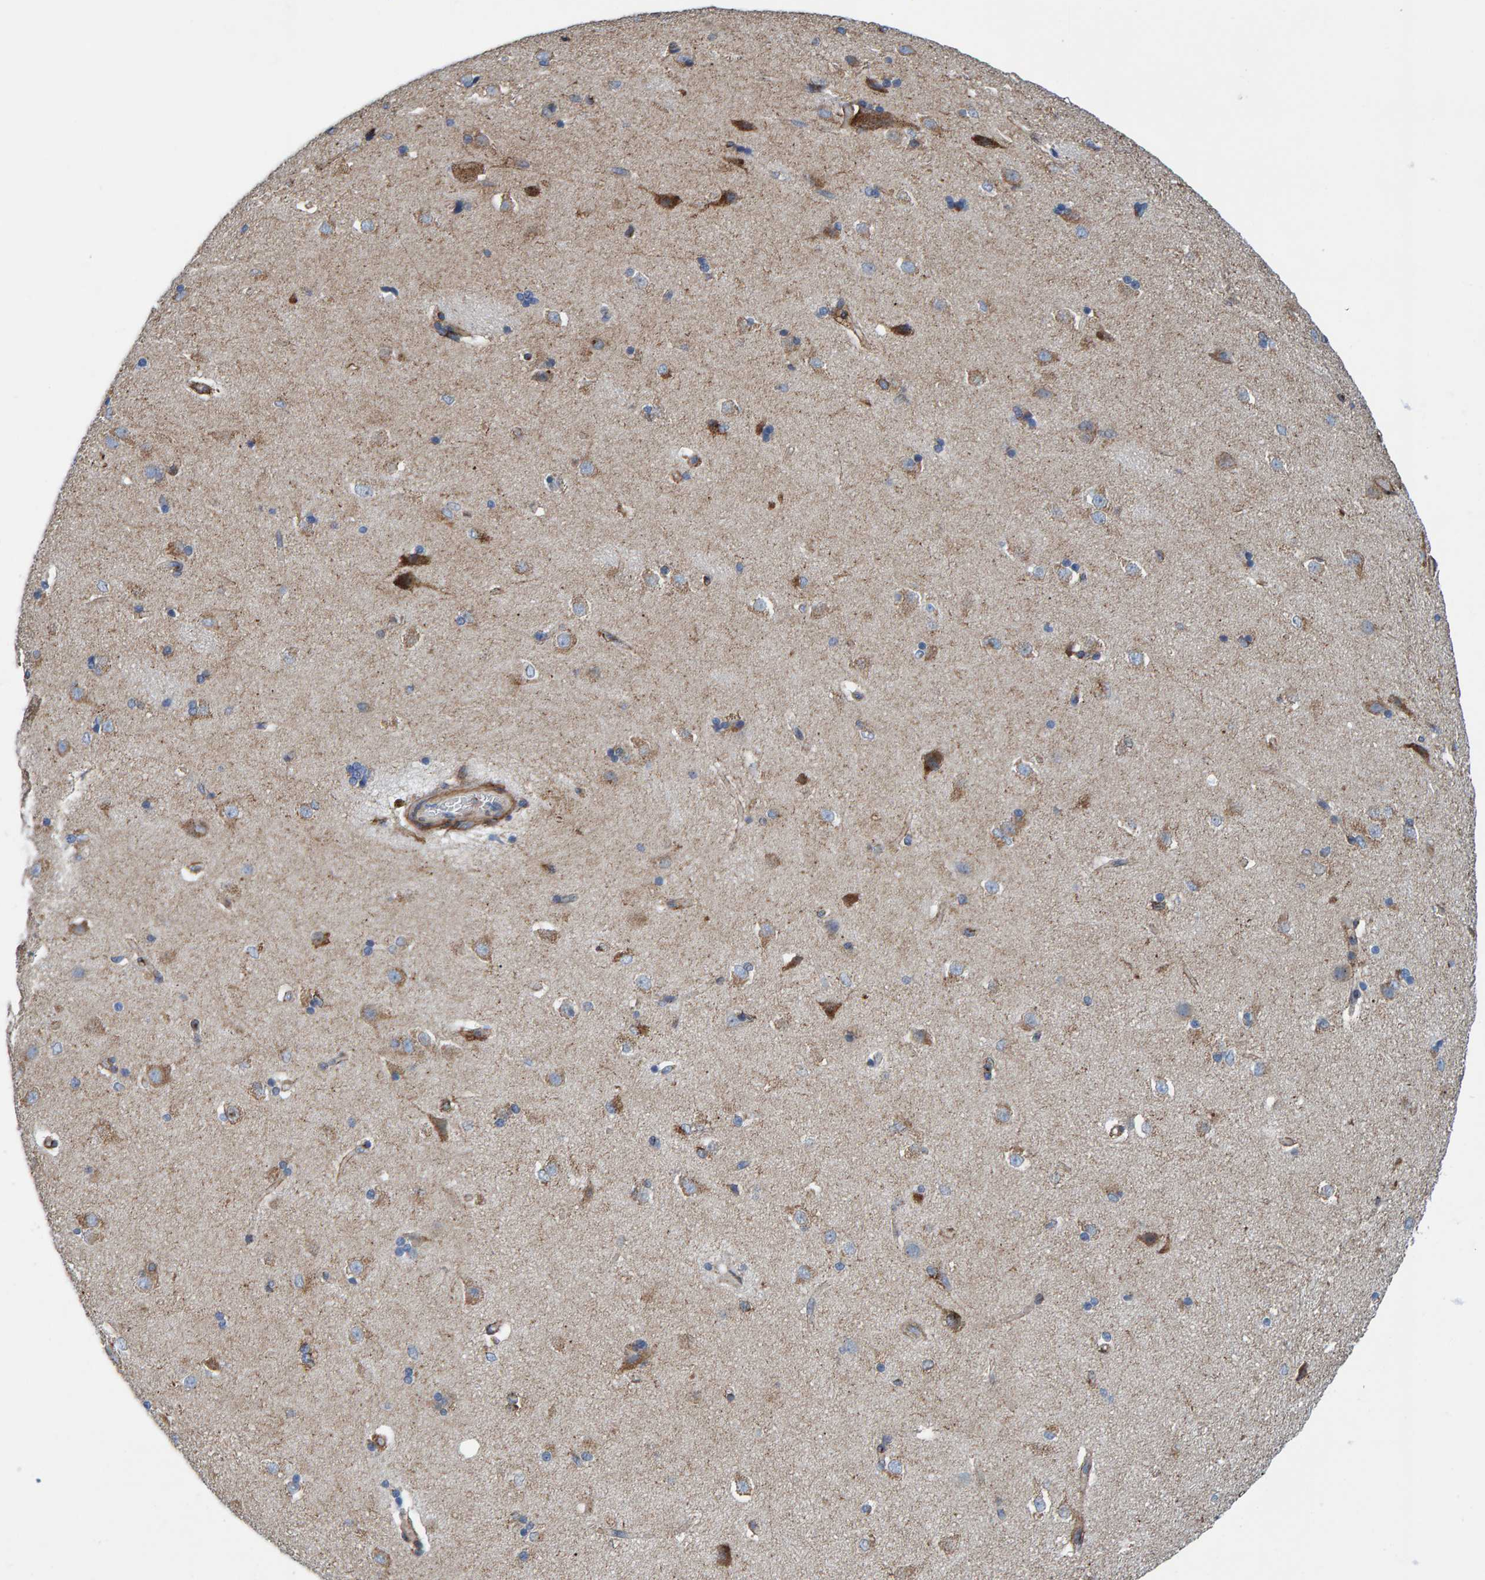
{"staining": {"intensity": "moderate", "quantity": "<25%", "location": "cytoplasmic/membranous"}, "tissue": "caudate", "cell_type": "Glial cells", "image_type": "normal", "snomed": [{"axis": "morphology", "description": "Normal tissue, NOS"}, {"axis": "topography", "description": "Lateral ventricle wall"}], "caption": "Protein expression analysis of benign caudate displays moderate cytoplasmic/membranous expression in about <25% of glial cells.", "gene": "LRP1", "patient": {"sex": "female", "age": 19}}